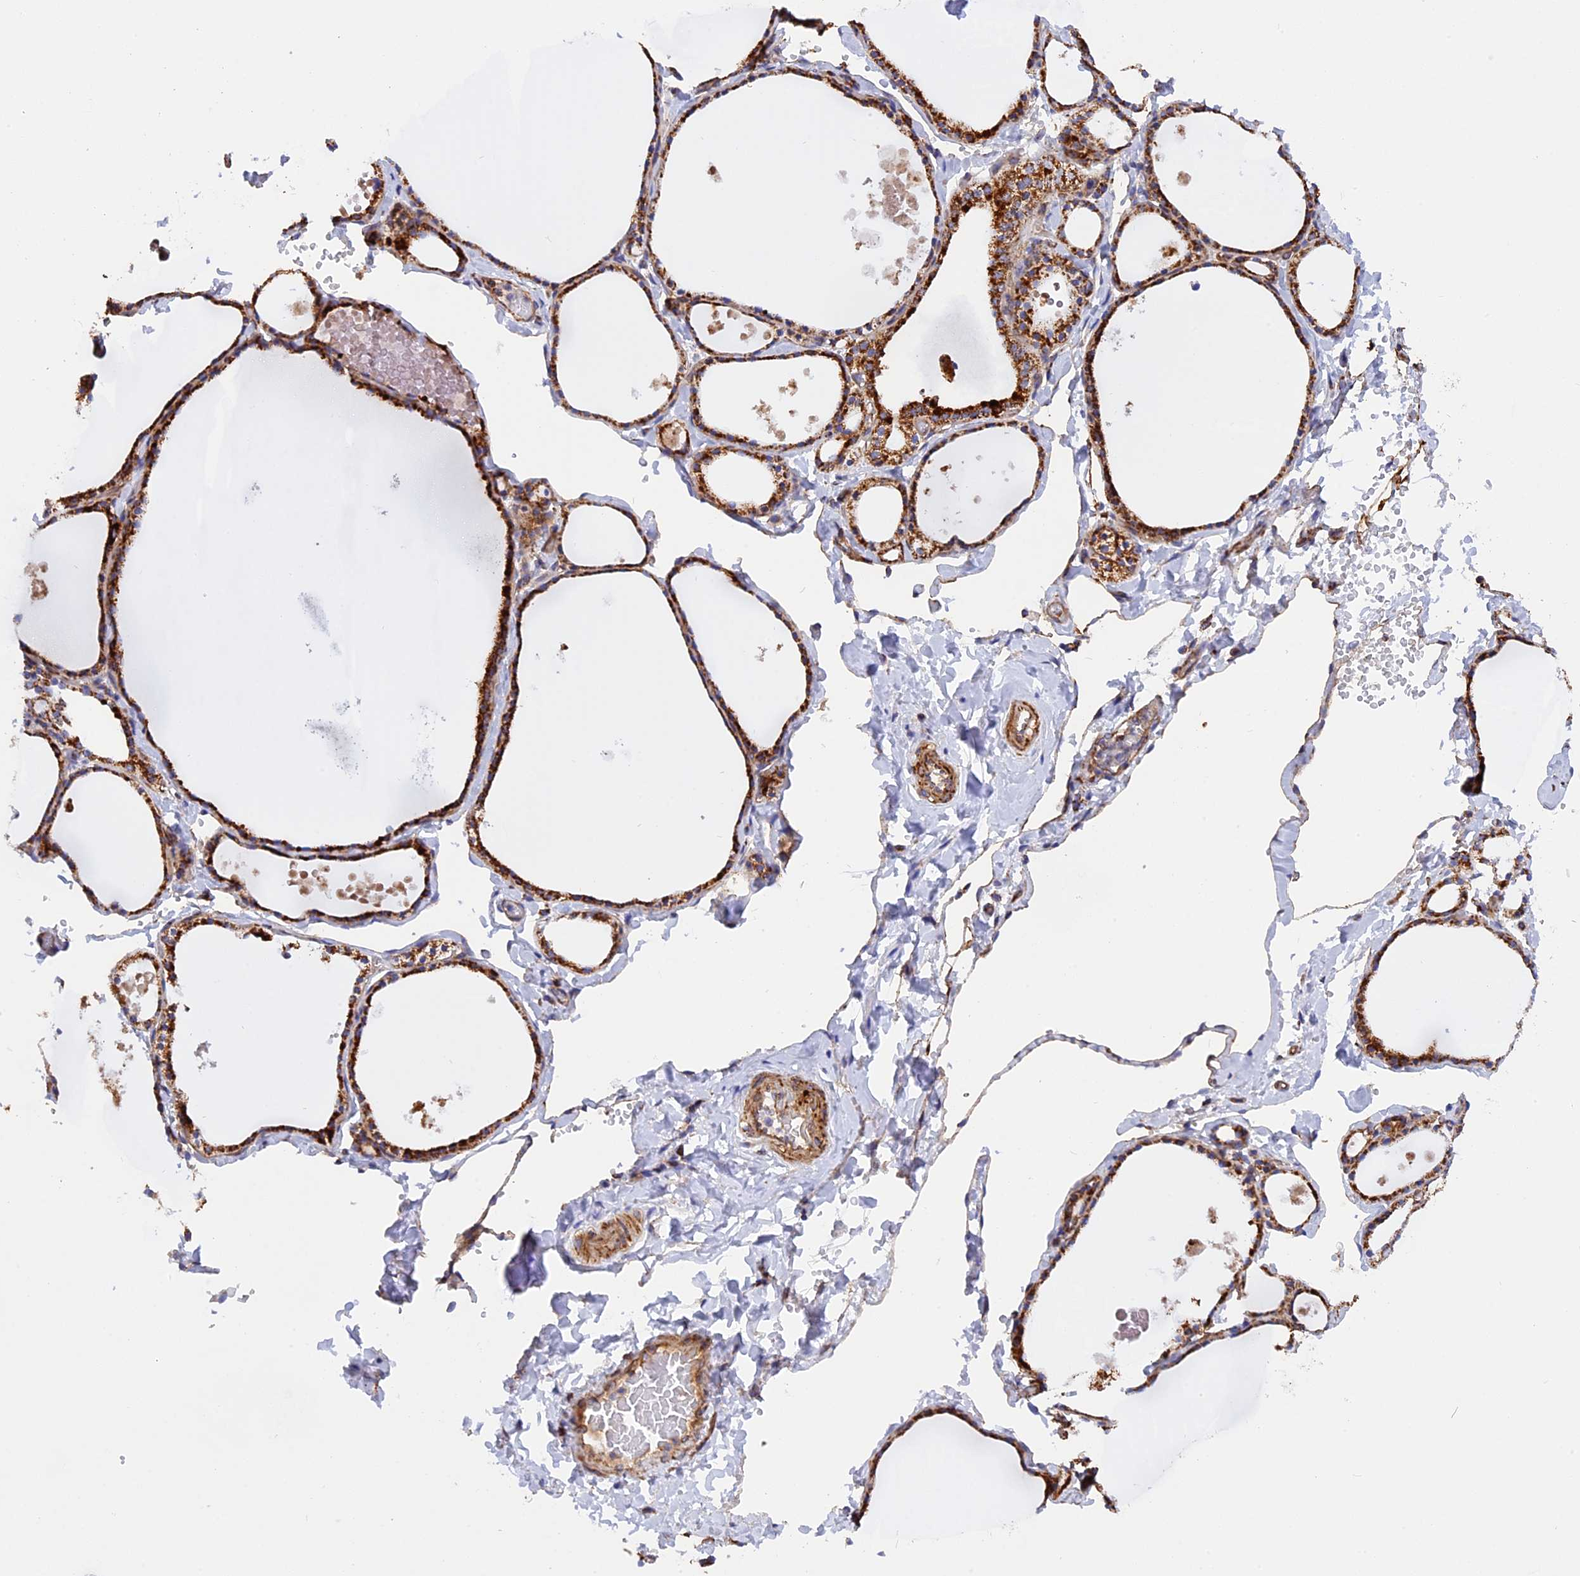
{"staining": {"intensity": "strong", "quantity": ">75%", "location": "cytoplasmic/membranous"}, "tissue": "thyroid gland", "cell_type": "Glandular cells", "image_type": "normal", "snomed": [{"axis": "morphology", "description": "Normal tissue, NOS"}, {"axis": "topography", "description": "Thyroid gland"}], "caption": "Strong cytoplasmic/membranous staining is appreciated in approximately >75% of glandular cells in normal thyroid gland.", "gene": "UQCRB", "patient": {"sex": "male", "age": 56}}